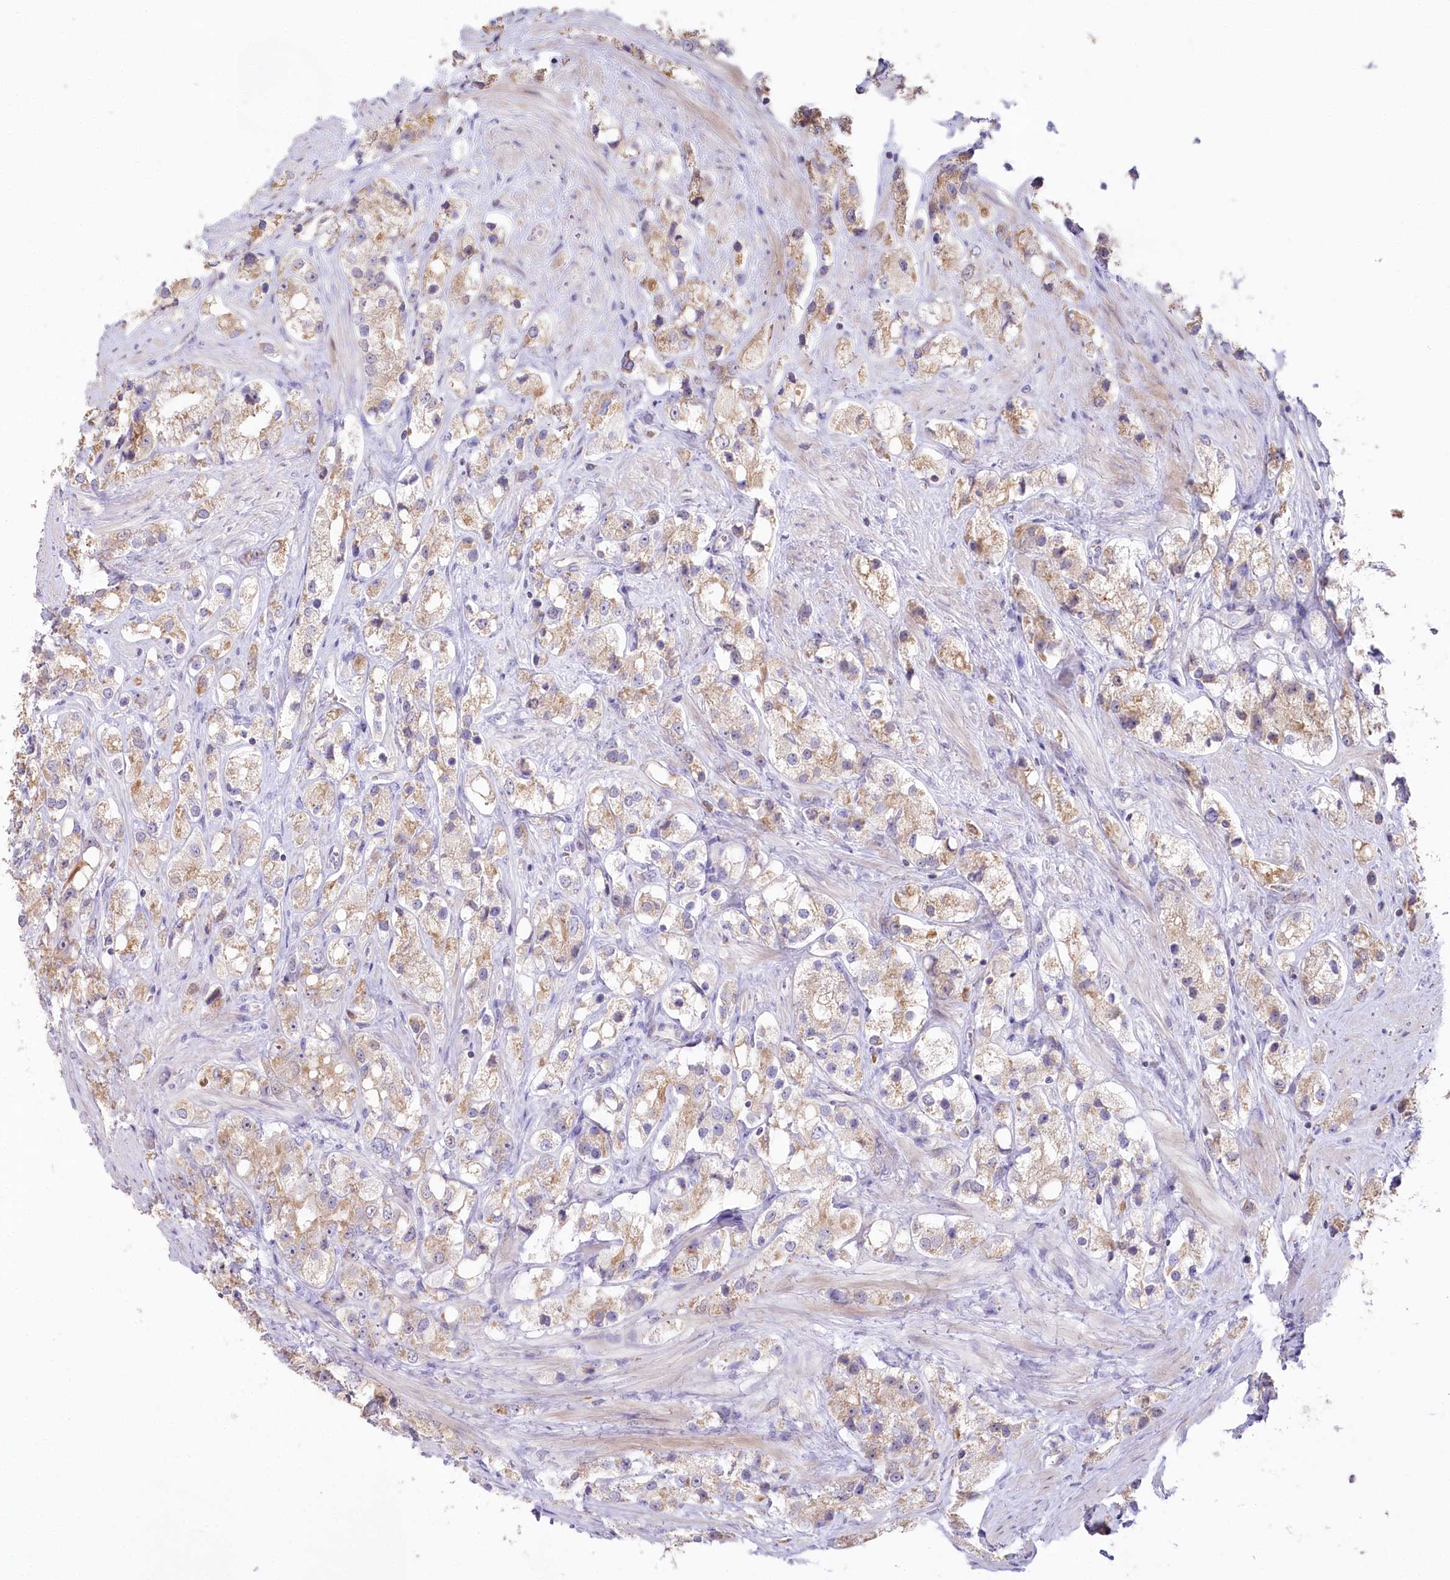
{"staining": {"intensity": "weak", "quantity": ">75%", "location": "cytoplasmic/membranous"}, "tissue": "prostate cancer", "cell_type": "Tumor cells", "image_type": "cancer", "snomed": [{"axis": "morphology", "description": "Adenocarcinoma, NOS"}, {"axis": "topography", "description": "Prostate"}], "caption": "DAB immunohistochemical staining of adenocarcinoma (prostate) demonstrates weak cytoplasmic/membranous protein expression in about >75% of tumor cells.", "gene": "SLC6A11", "patient": {"sex": "male", "age": 79}}